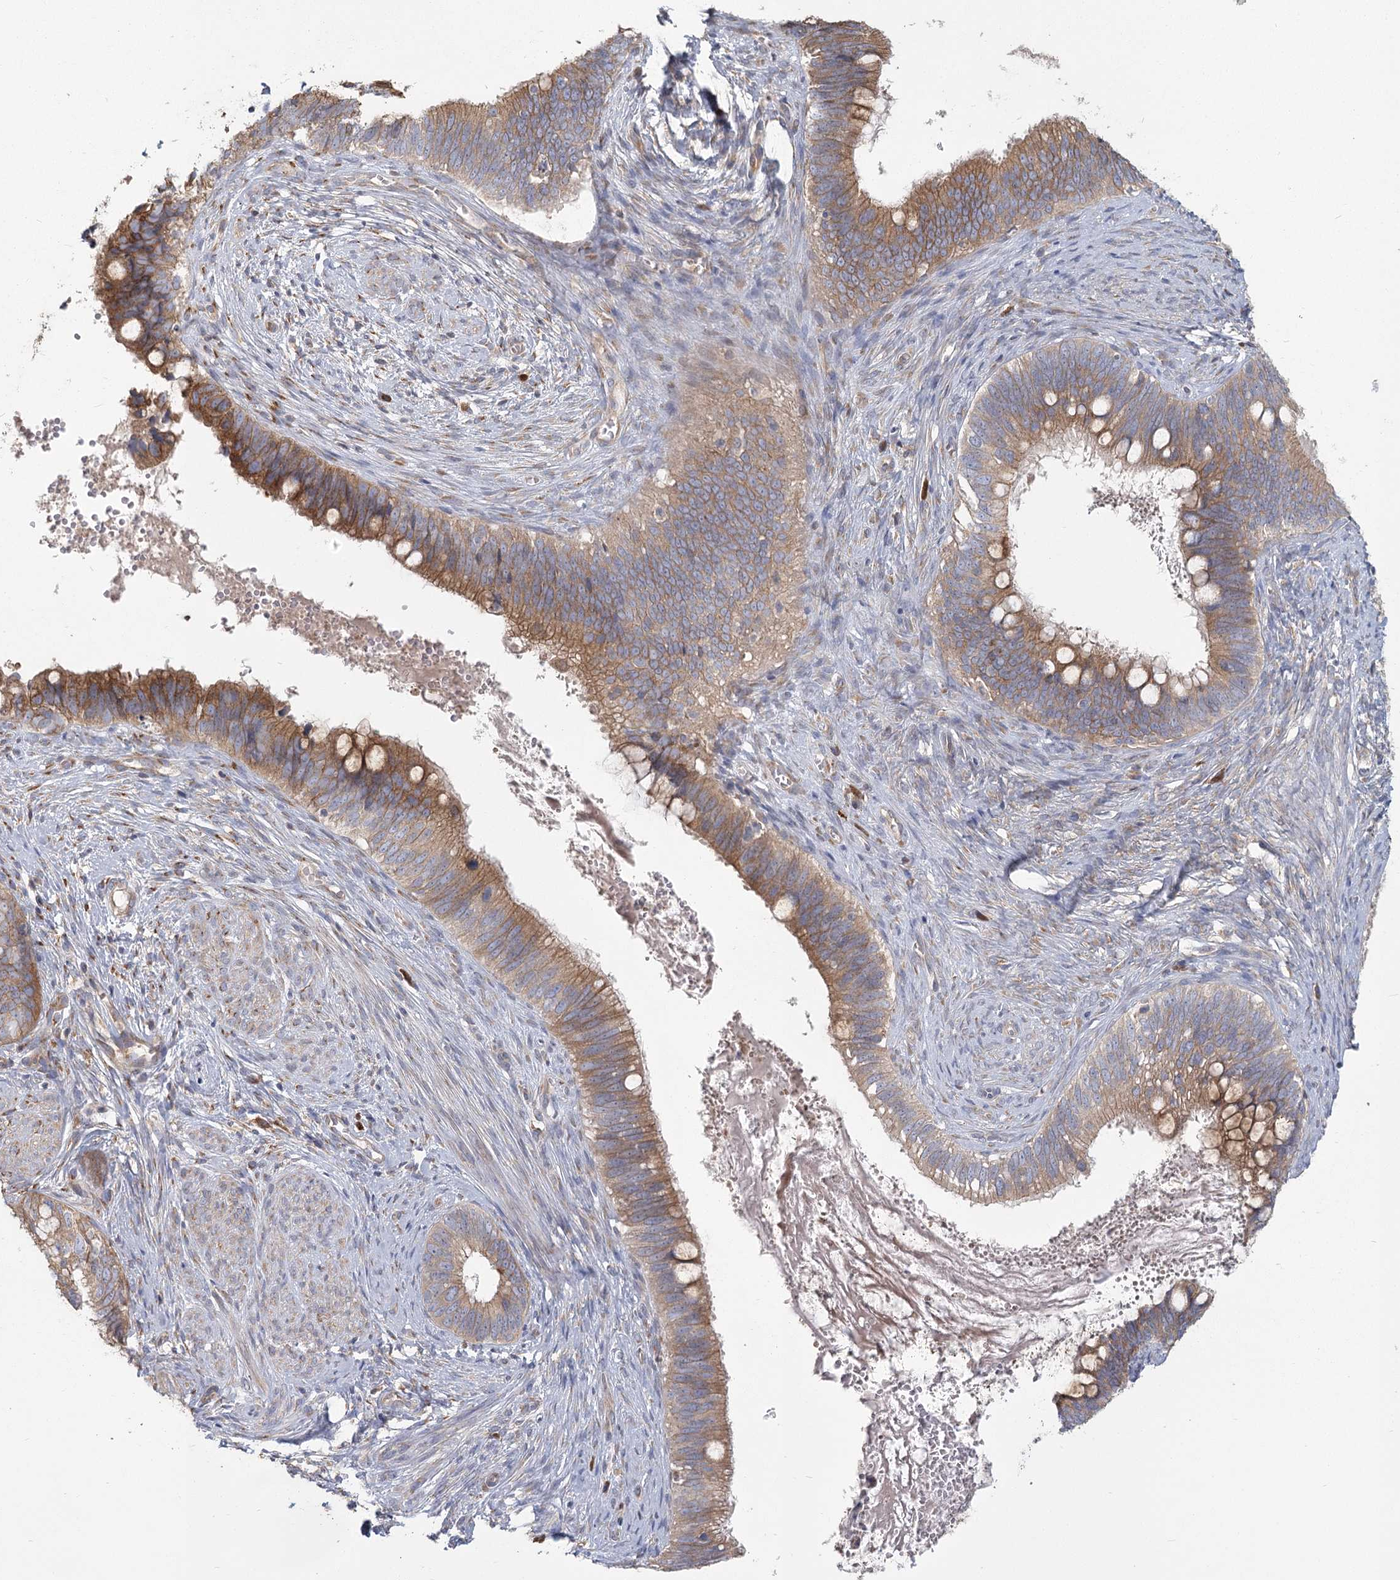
{"staining": {"intensity": "strong", "quantity": ">75%", "location": "cytoplasmic/membranous"}, "tissue": "cervical cancer", "cell_type": "Tumor cells", "image_type": "cancer", "snomed": [{"axis": "morphology", "description": "Adenocarcinoma, NOS"}, {"axis": "topography", "description": "Cervix"}], "caption": "Immunohistochemistry (DAB) staining of cervical adenocarcinoma reveals strong cytoplasmic/membranous protein expression in approximately >75% of tumor cells.", "gene": "CNTLN", "patient": {"sex": "female", "age": 42}}